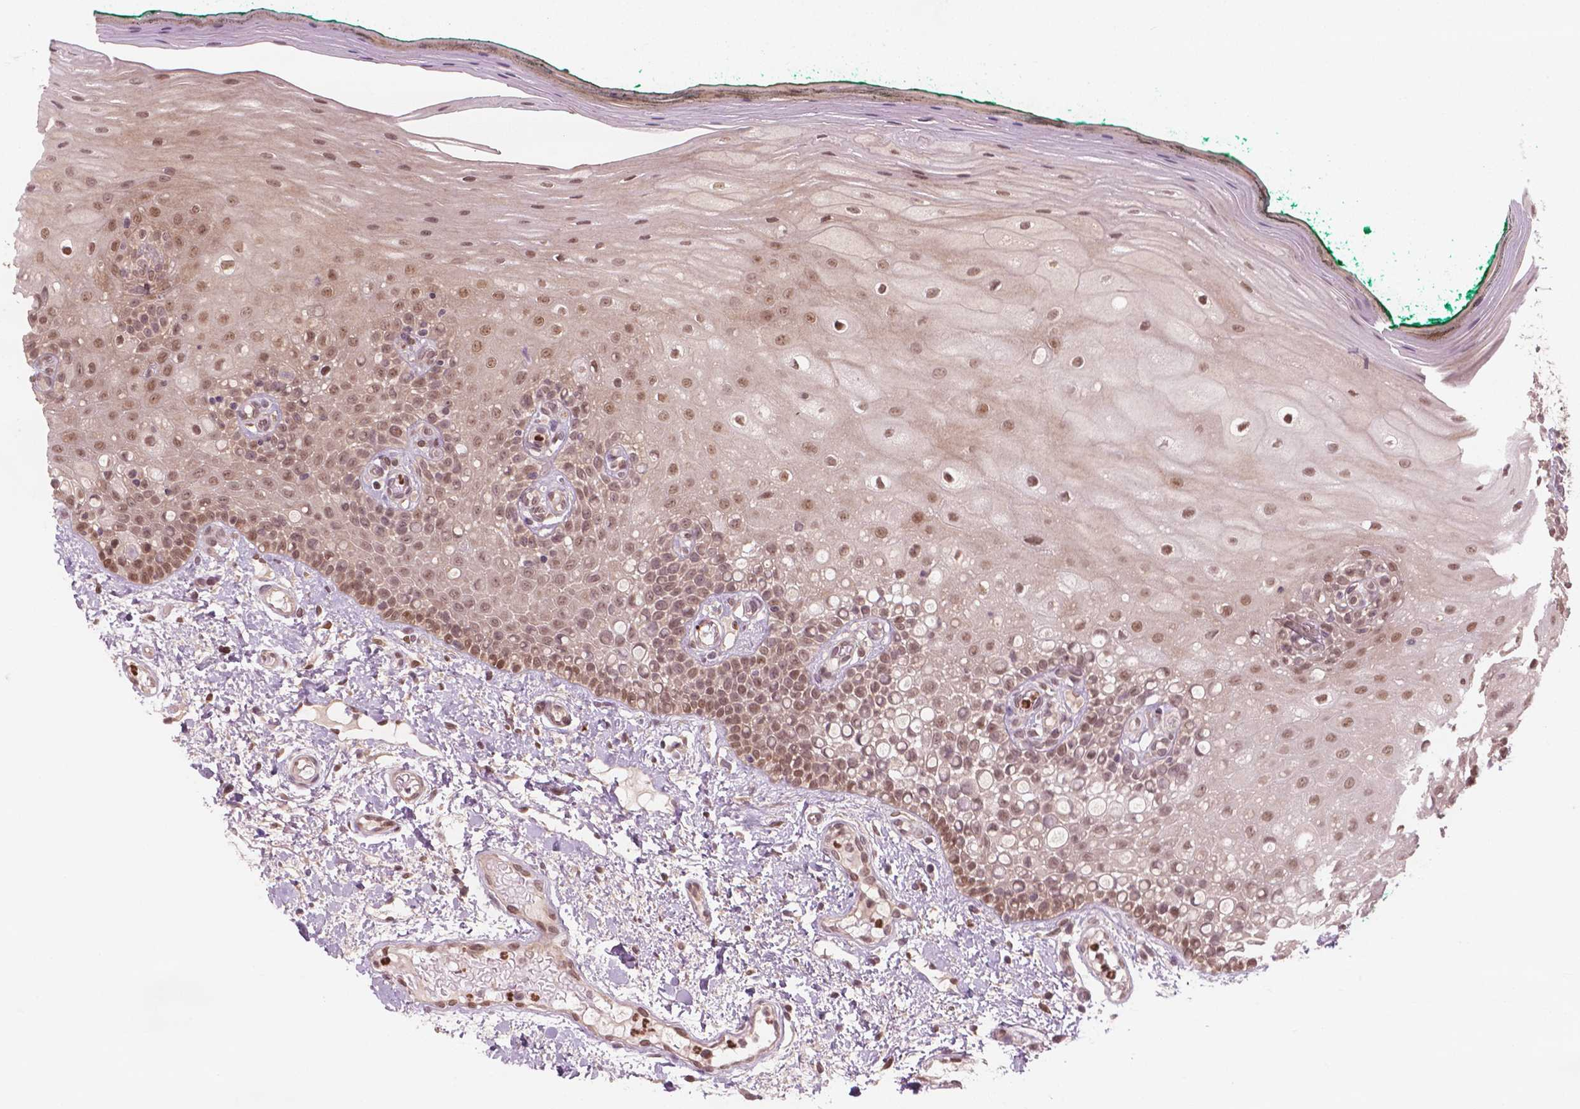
{"staining": {"intensity": "moderate", "quantity": ">75%", "location": "nuclear"}, "tissue": "oral mucosa", "cell_type": "Squamous epithelial cells", "image_type": "normal", "snomed": [{"axis": "morphology", "description": "Normal tissue, NOS"}, {"axis": "topography", "description": "Oral tissue"}], "caption": "DAB immunohistochemical staining of benign oral mucosa exhibits moderate nuclear protein expression in approximately >75% of squamous epithelial cells. (brown staining indicates protein expression, while blue staining denotes nuclei).", "gene": "NFAT5", "patient": {"sex": "female", "age": 83}}